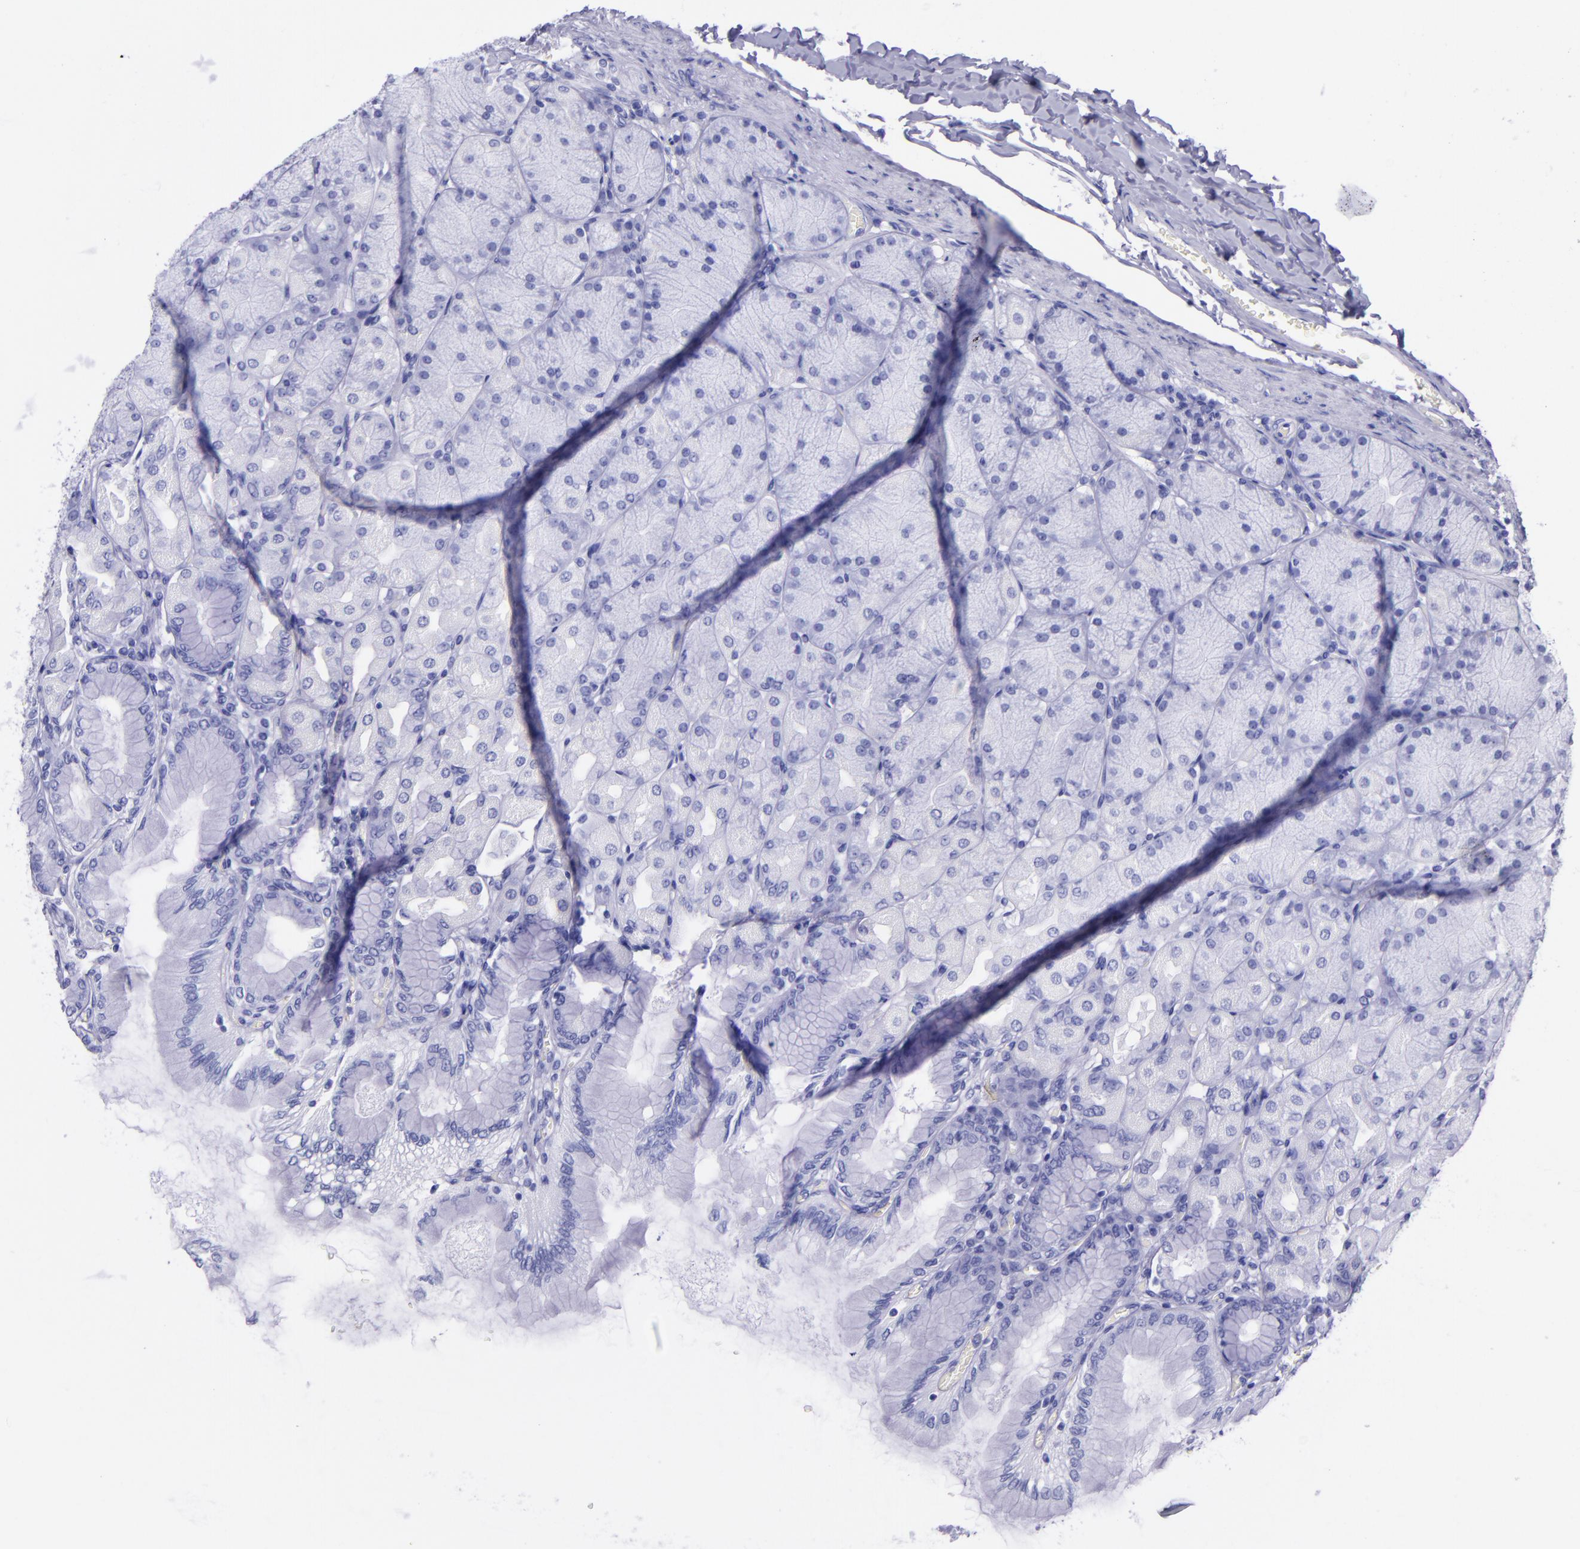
{"staining": {"intensity": "negative", "quantity": "none", "location": "none"}, "tissue": "stomach", "cell_type": "Glandular cells", "image_type": "normal", "snomed": [{"axis": "morphology", "description": "Normal tissue, NOS"}, {"axis": "topography", "description": "Stomach, upper"}], "caption": "The histopathology image reveals no significant expression in glandular cells of stomach.", "gene": "KRT4", "patient": {"sex": "female", "age": 56}}